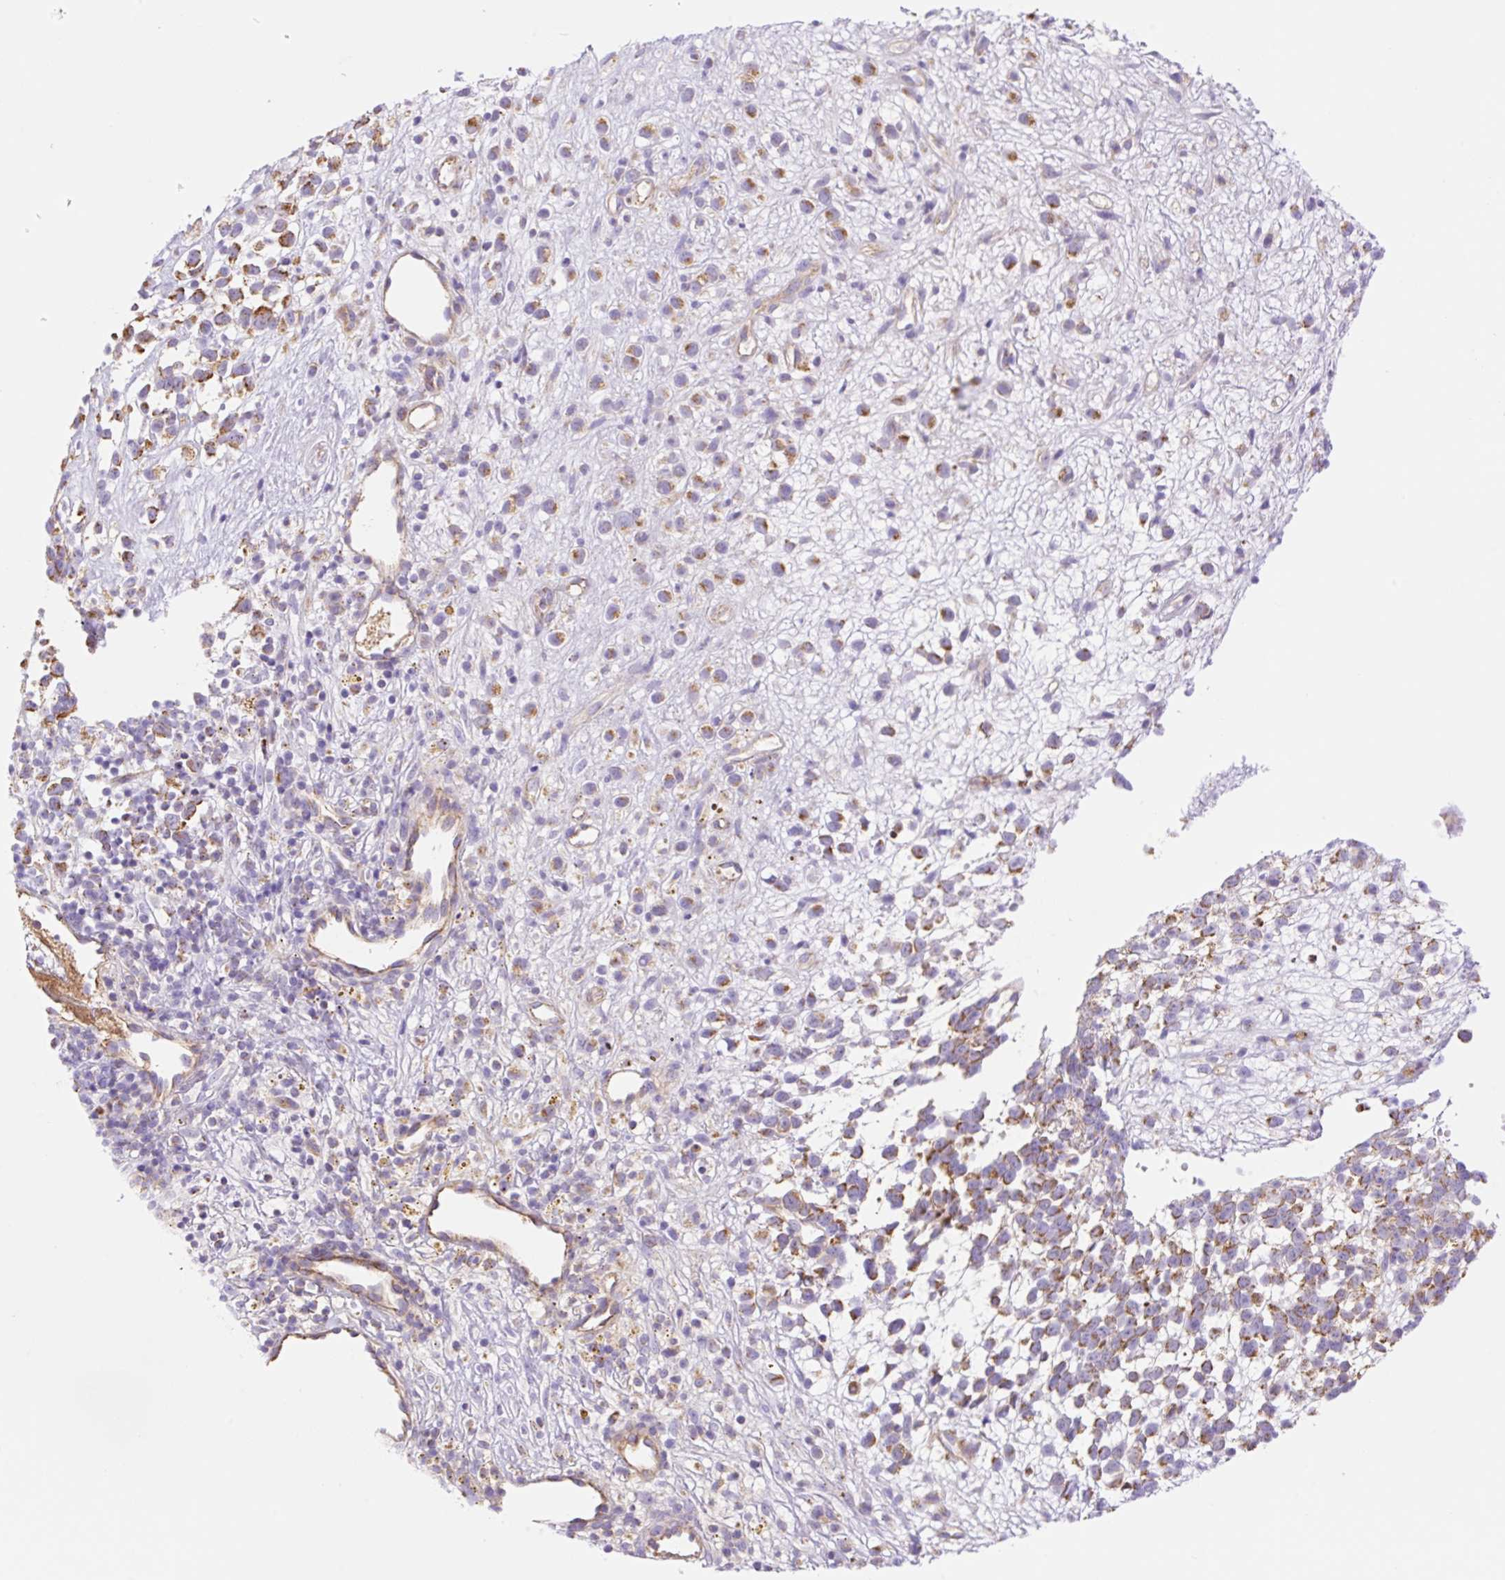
{"staining": {"intensity": "moderate", "quantity": ">75%", "location": "cytoplasmic/membranous"}, "tissue": "melanoma", "cell_type": "Tumor cells", "image_type": "cancer", "snomed": [{"axis": "morphology", "description": "Malignant melanoma, NOS"}, {"axis": "topography", "description": "Nose, NOS"}], "caption": "The photomicrograph exhibits immunohistochemical staining of melanoma. There is moderate cytoplasmic/membranous expression is seen in approximately >75% of tumor cells.", "gene": "ESAM", "patient": {"sex": "female", "age": 48}}